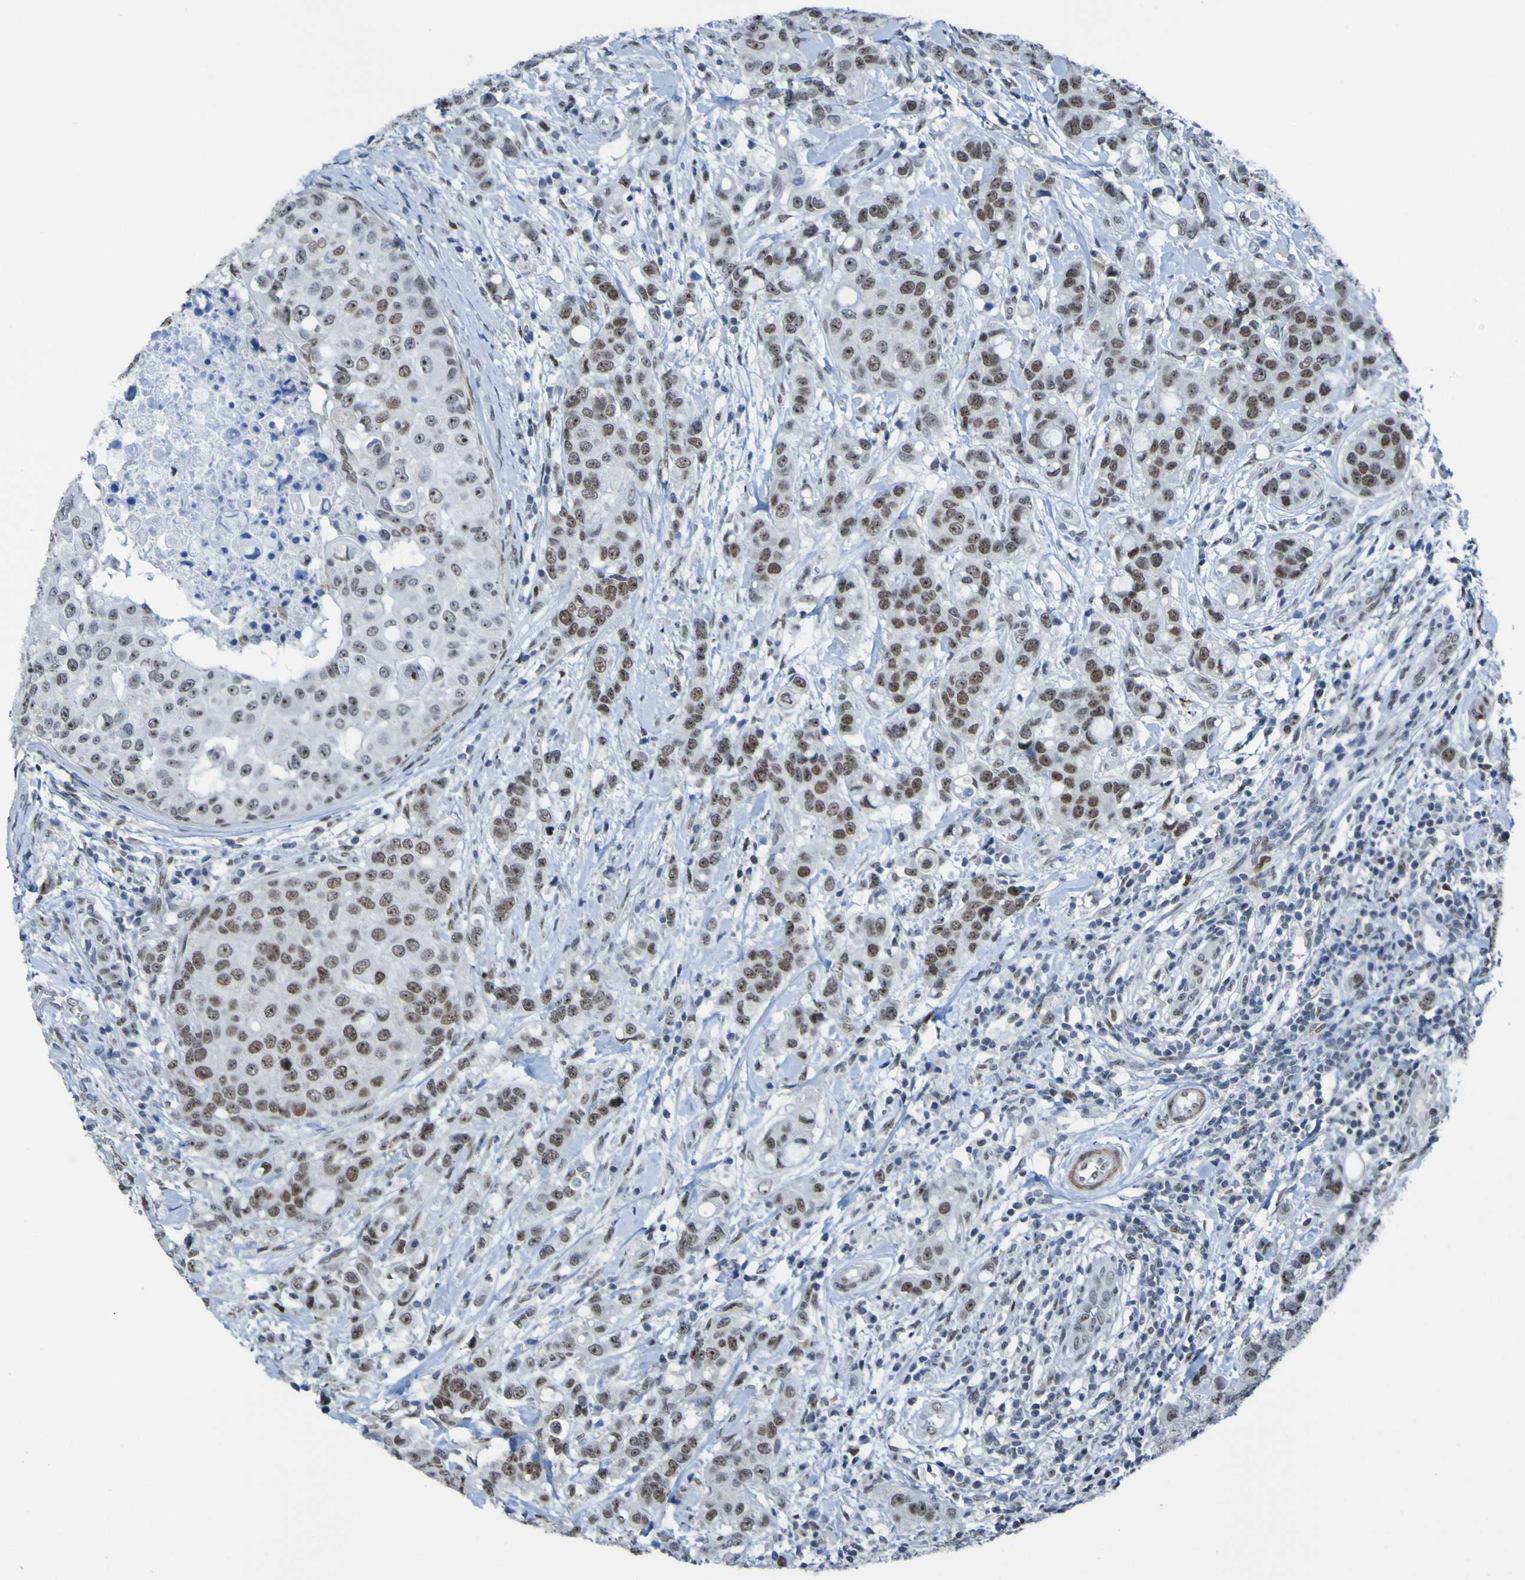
{"staining": {"intensity": "moderate", "quantity": "25%-75%", "location": "nuclear"}, "tissue": "breast cancer", "cell_type": "Tumor cells", "image_type": "cancer", "snomed": [{"axis": "morphology", "description": "Duct carcinoma"}, {"axis": "topography", "description": "Breast"}], "caption": "Protein analysis of breast cancer (invasive ductal carcinoma) tissue displays moderate nuclear expression in about 25%-75% of tumor cells.", "gene": "PHF2", "patient": {"sex": "female", "age": 27}}